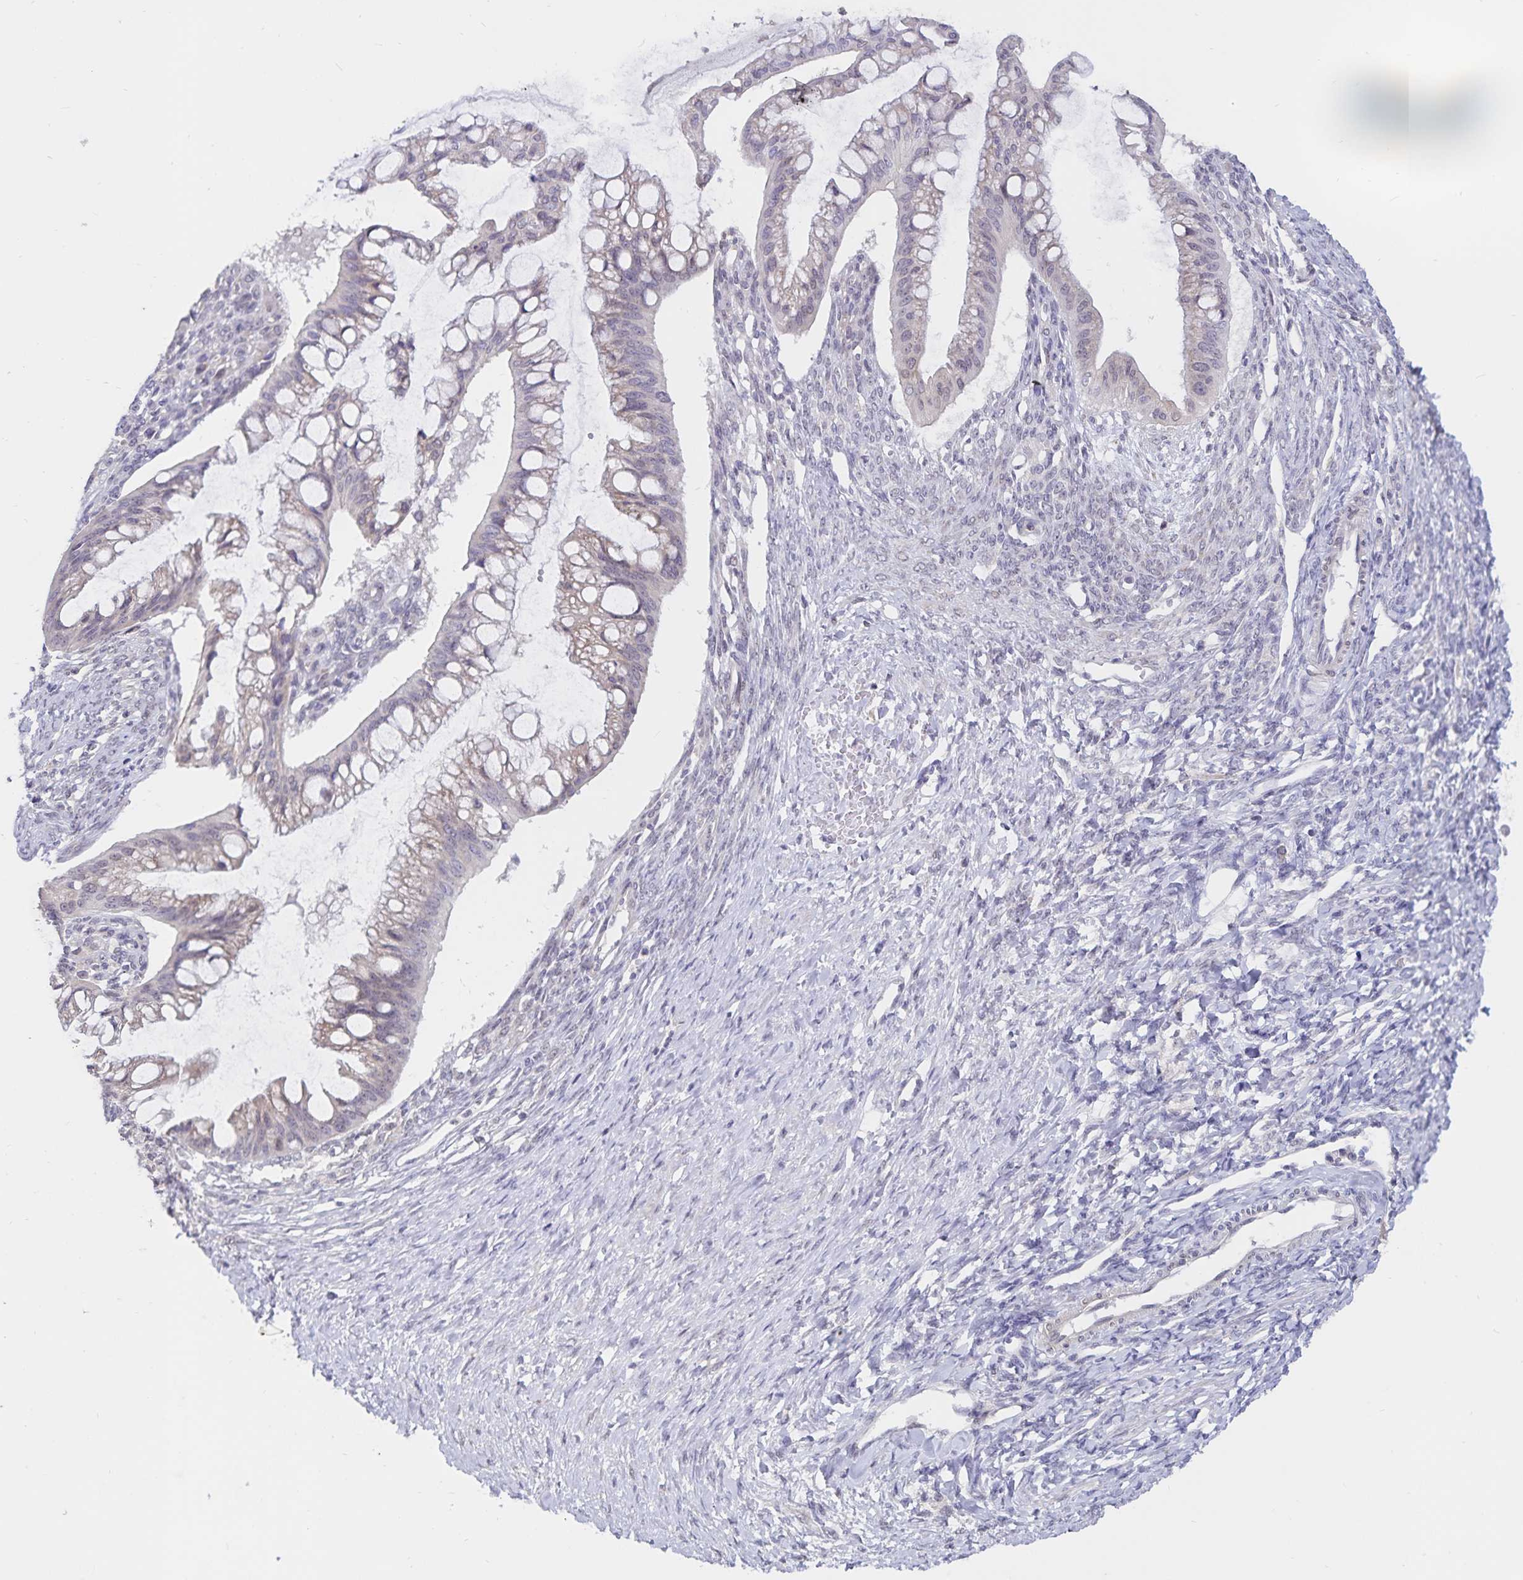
{"staining": {"intensity": "negative", "quantity": "none", "location": "none"}, "tissue": "ovarian cancer", "cell_type": "Tumor cells", "image_type": "cancer", "snomed": [{"axis": "morphology", "description": "Cystadenocarcinoma, mucinous, NOS"}, {"axis": "topography", "description": "Ovary"}], "caption": "Tumor cells are negative for protein expression in human ovarian mucinous cystadenocarcinoma. (Immunohistochemistry, brightfield microscopy, high magnification).", "gene": "ATP2A2", "patient": {"sex": "female", "age": 73}}